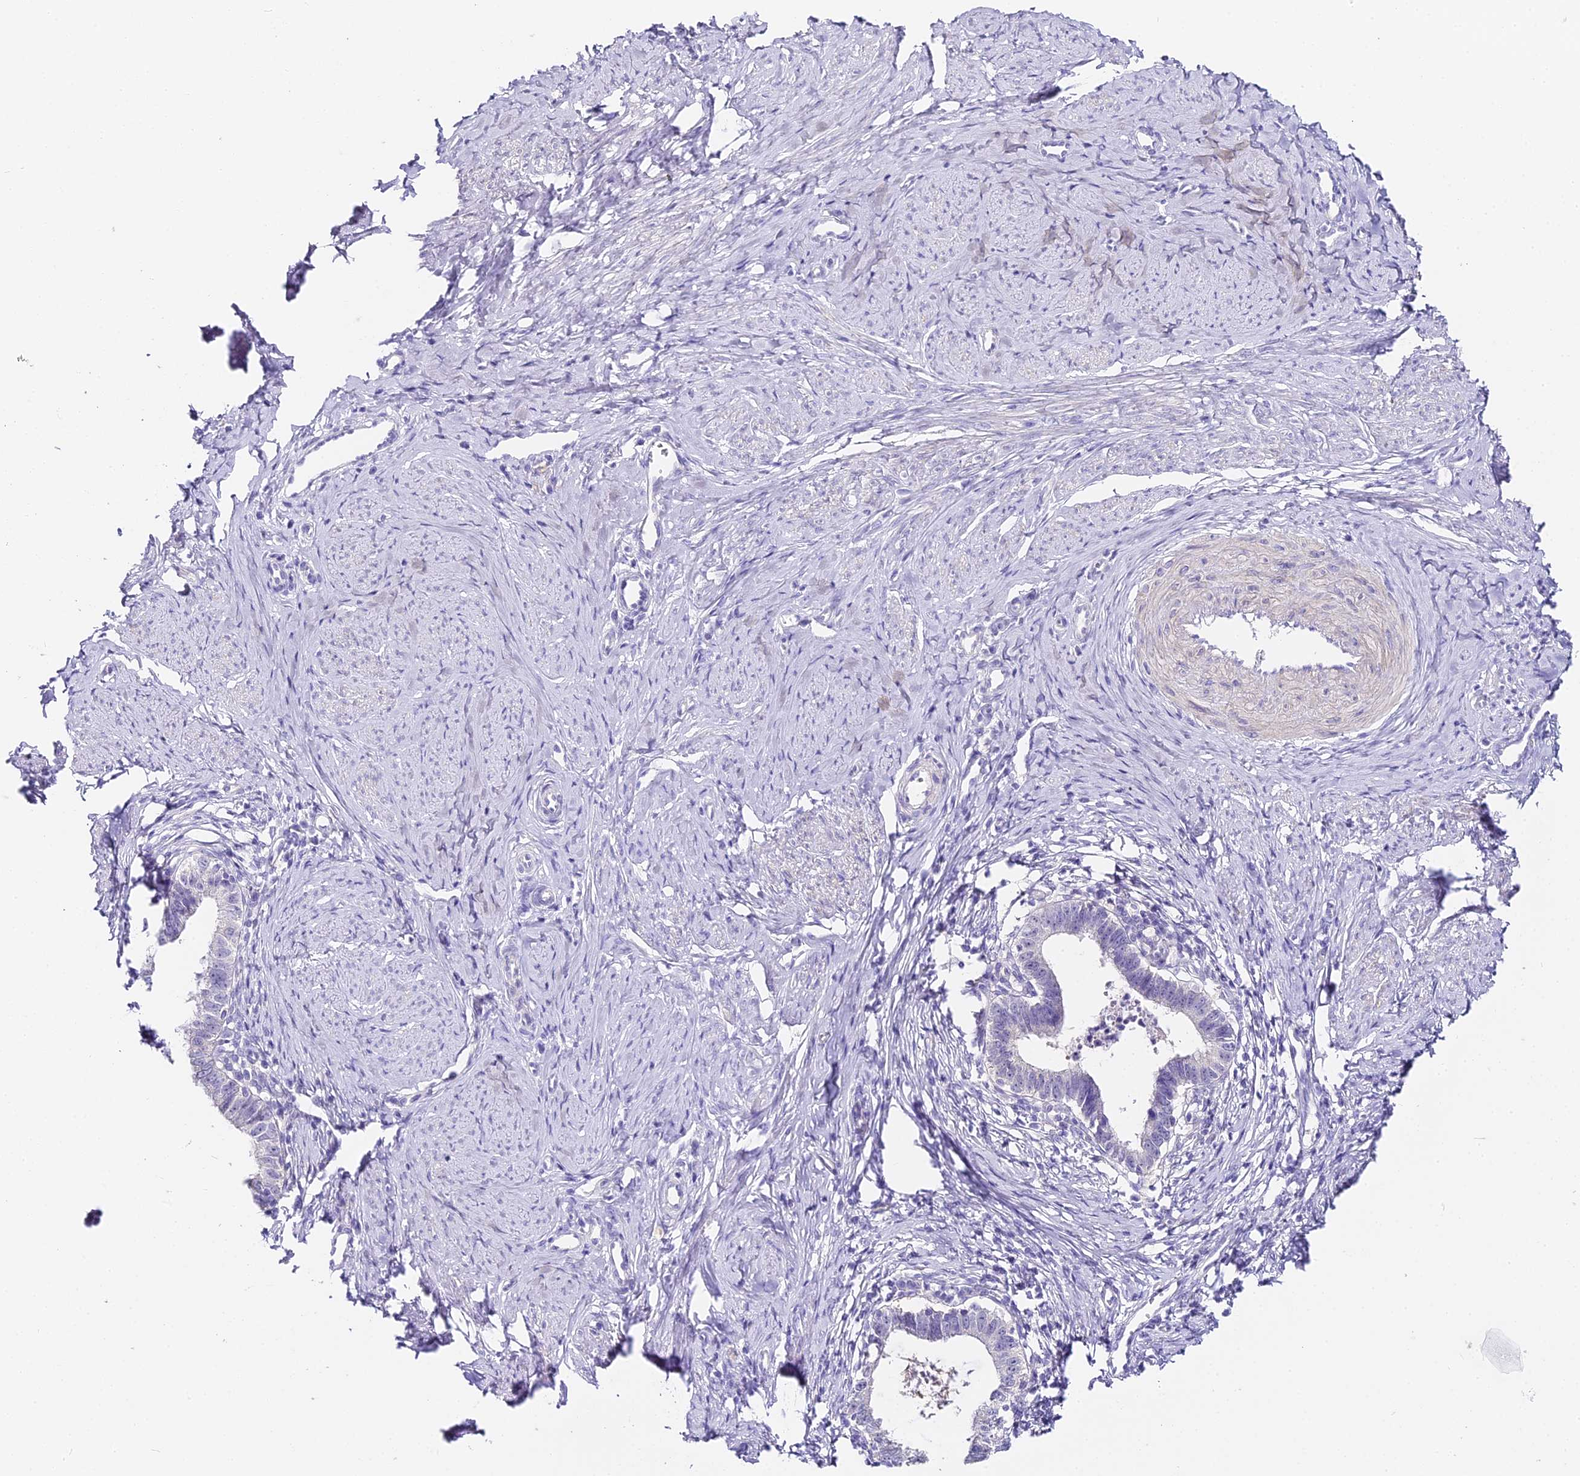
{"staining": {"intensity": "negative", "quantity": "none", "location": "none"}, "tissue": "cervical cancer", "cell_type": "Tumor cells", "image_type": "cancer", "snomed": [{"axis": "morphology", "description": "Adenocarcinoma, NOS"}, {"axis": "topography", "description": "Cervix"}], "caption": "This is an immunohistochemistry (IHC) image of cervical cancer (adenocarcinoma). There is no staining in tumor cells.", "gene": "ABHD14A-ACY1", "patient": {"sex": "female", "age": 36}}